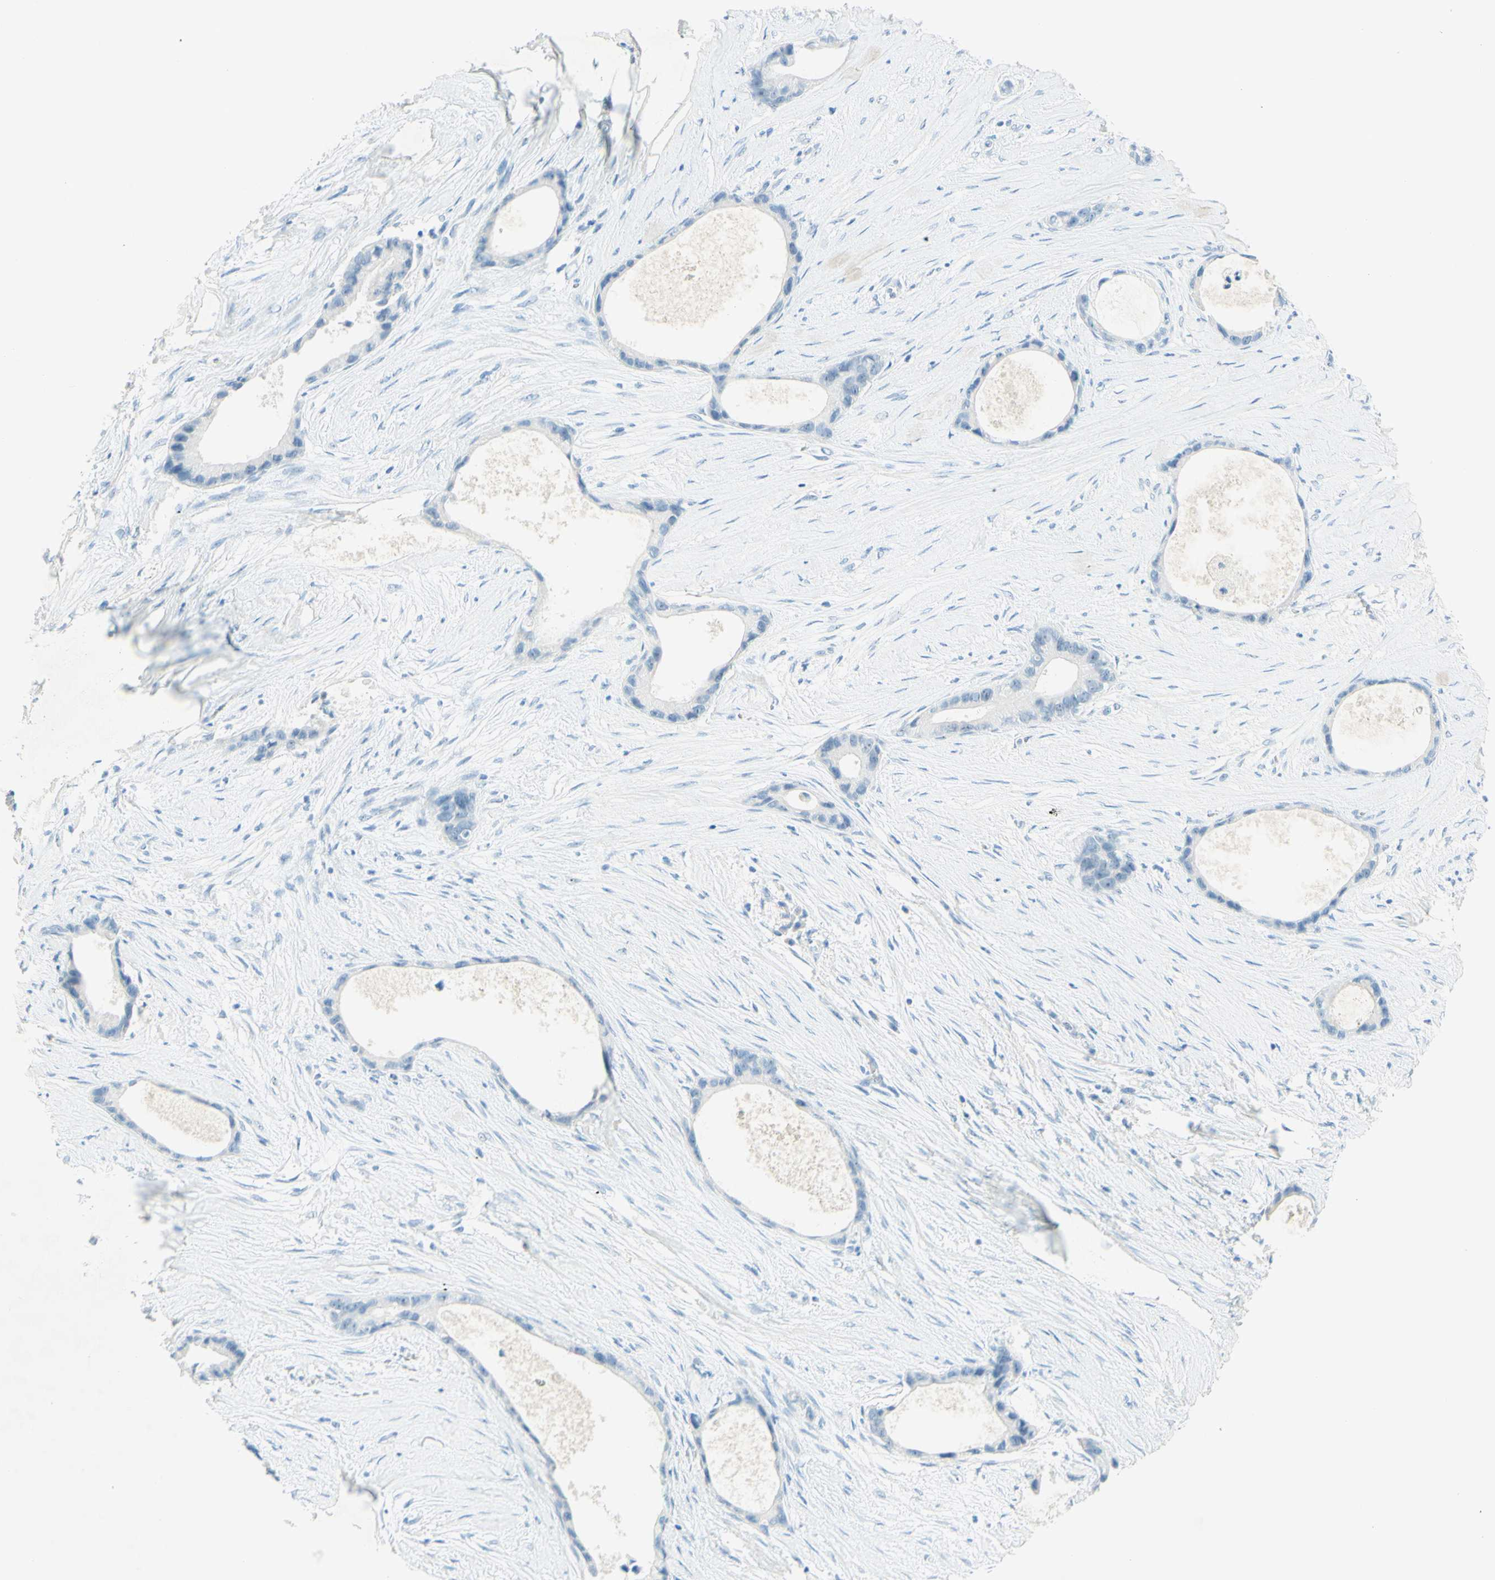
{"staining": {"intensity": "negative", "quantity": "none", "location": "none"}, "tissue": "liver cancer", "cell_type": "Tumor cells", "image_type": "cancer", "snomed": [{"axis": "morphology", "description": "Cholangiocarcinoma"}, {"axis": "topography", "description": "Liver"}], "caption": "Human liver cancer (cholangiocarcinoma) stained for a protein using IHC shows no expression in tumor cells.", "gene": "FMR1NB", "patient": {"sex": "female", "age": 55}}